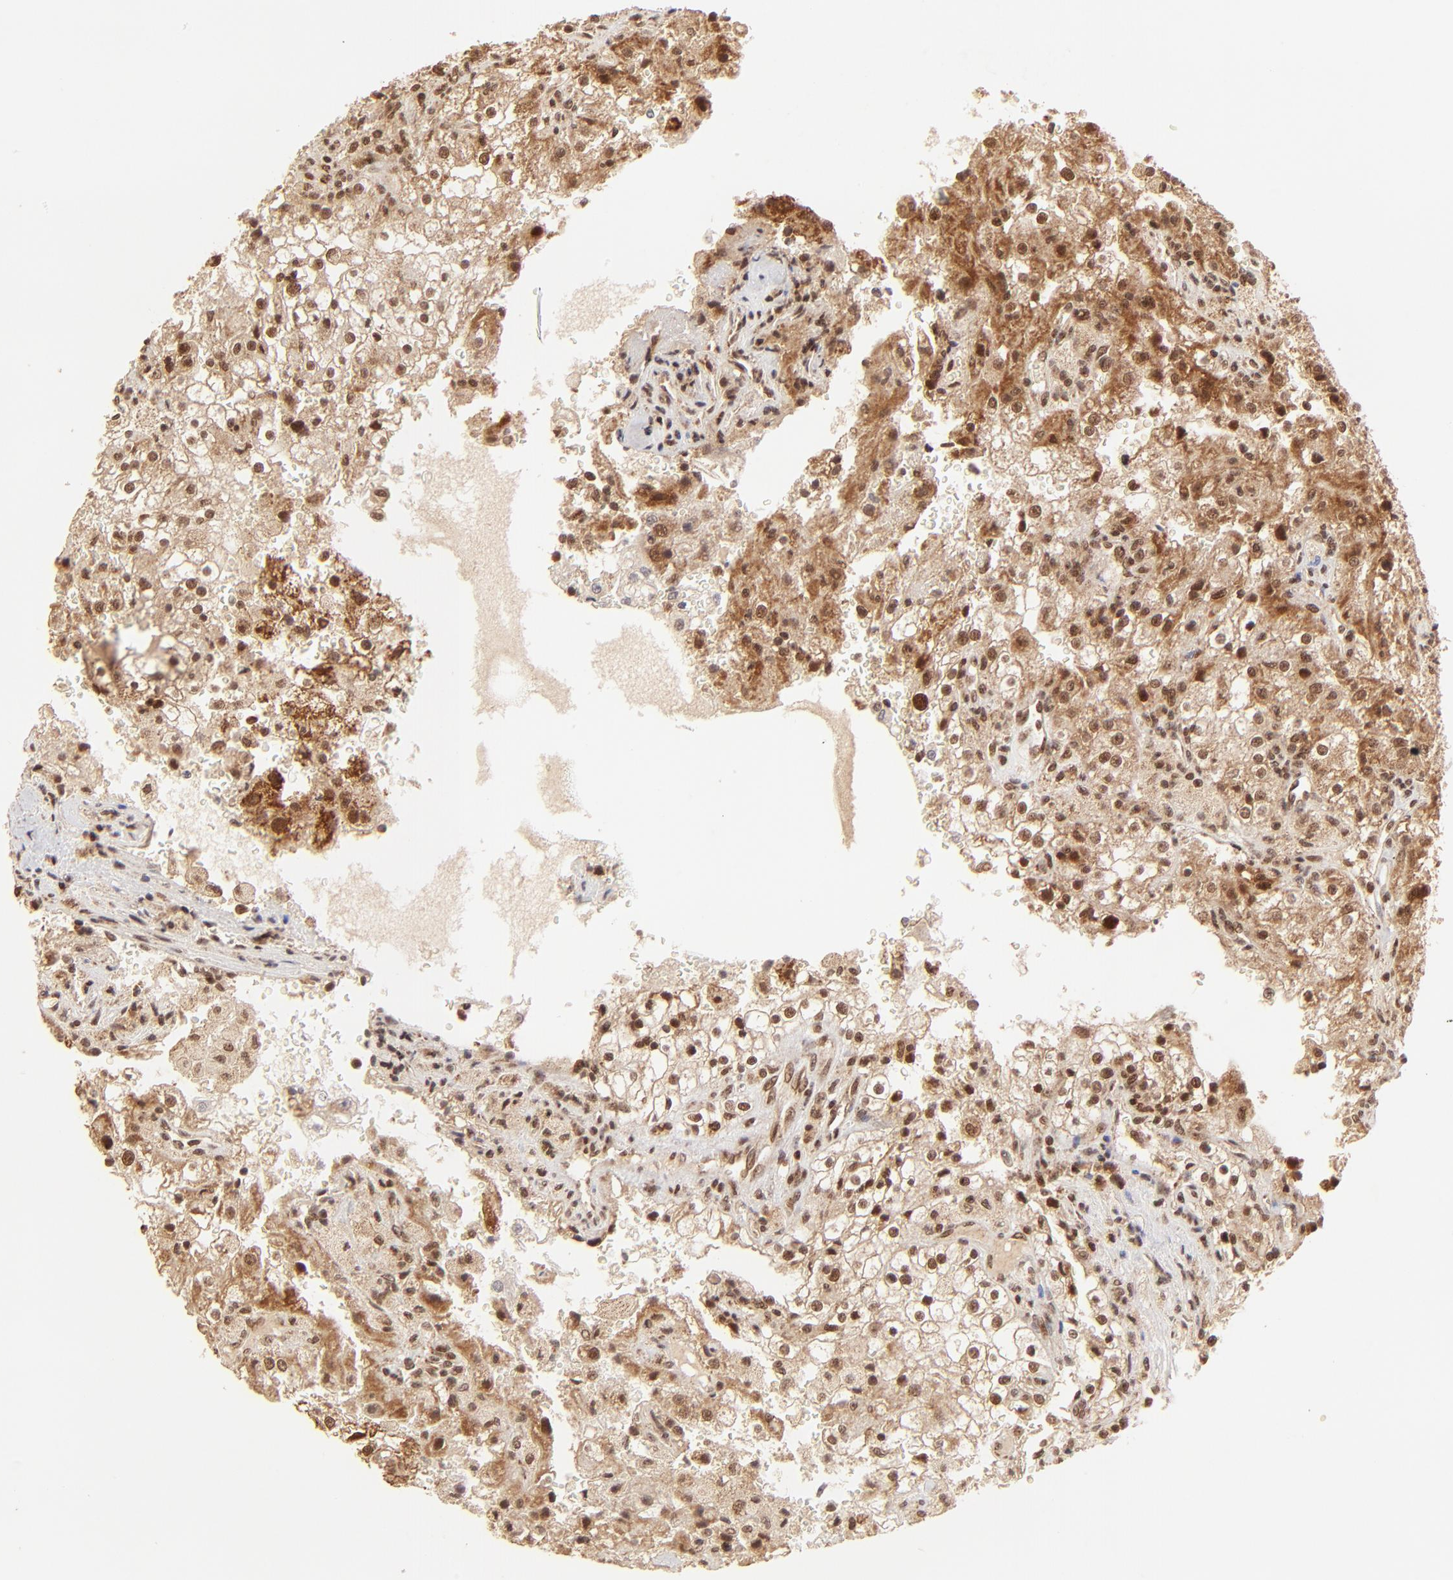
{"staining": {"intensity": "strong", "quantity": ">75%", "location": "cytoplasmic/membranous,nuclear"}, "tissue": "renal cancer", "cell_type": "Tumor cells", "image_type": "cancer", "snomed": [{"axis": "morphology", "description": "Adenocarcinoma, NOS"}, {"axis": "topography", "description": "Kidney"}], "caption": "Renal cancer (adenocarcinoma) tissue demonstrates strong cytoplasmic/membranous and nuclear staining in approximately >75% of tumor cells, visualized by immunohistochemistry. The protein of interest is stained brown, and the nuclei are stained in blue (DAB IHC with brightfield microscopy, high magnification).", "gene": "MED15", "patient": {"sex": "female", "age": 74}}